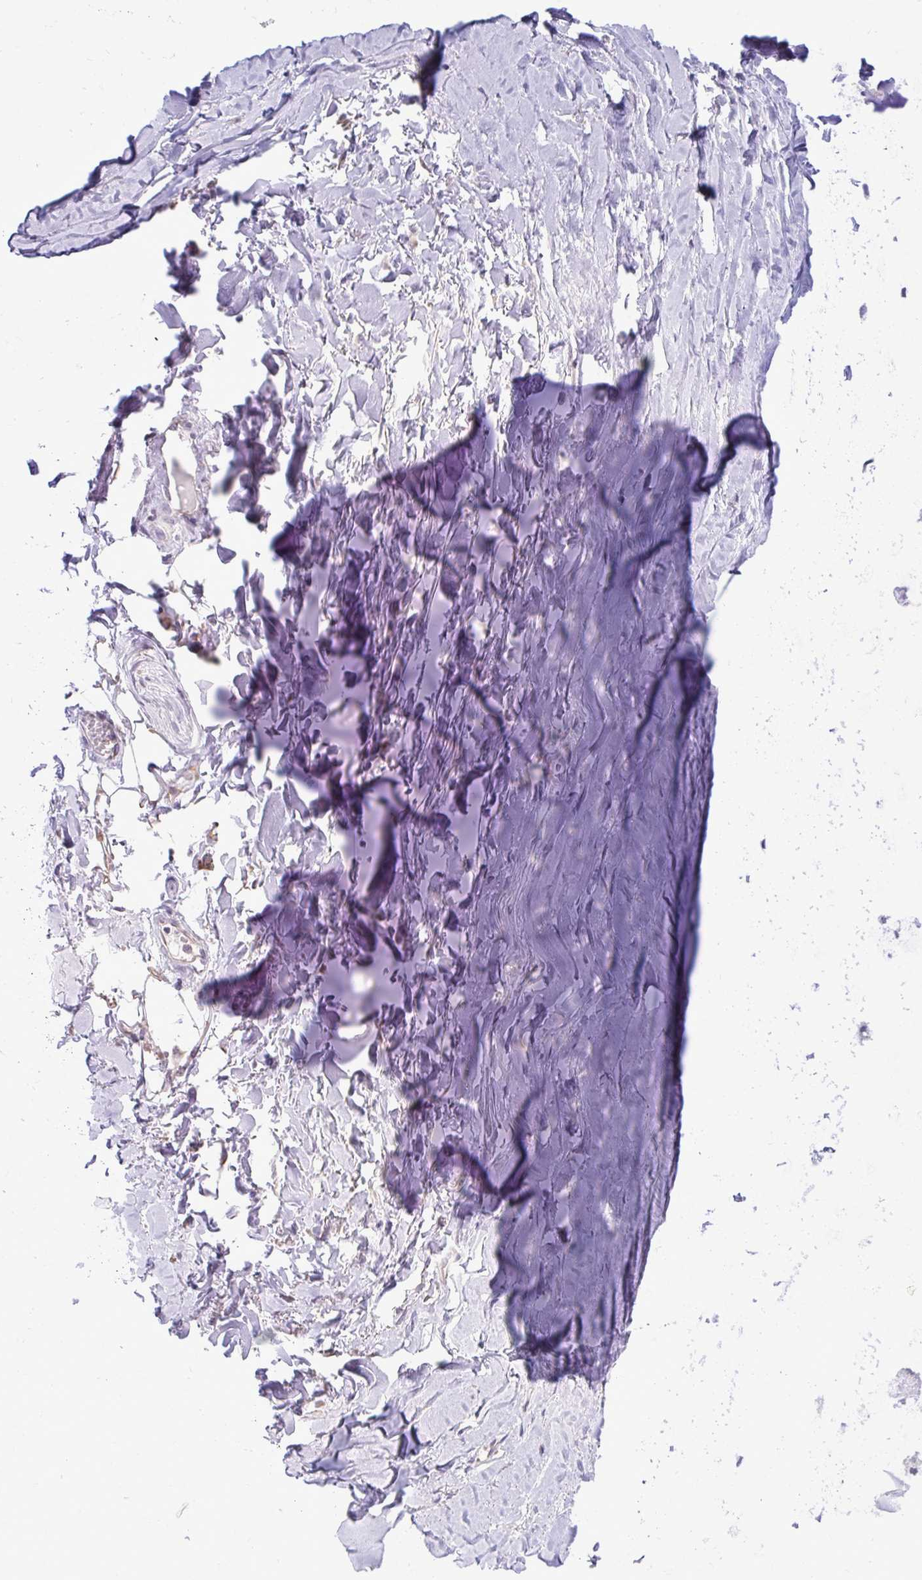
{"staining": {"intensity": "negative", "quantity": "none", "location": "none"}, "tissue": "adipose tissue", "cell_type": "Adipocytes", "image_type": "normal", "snomed": [{"axis": "morphology", "description": "Normal tissue, NOS"}, {"axis": "topography", "description": "Cartilage tissue"}, {"axis": "topography", "description": "Nasopharynx"}, {"axis": "topography", "description": "Thyroid gland"}], "caption": "IHC histopathology image of benign adipose tissue stained for a protein (brown), which displays no positivity in adipocytes.", "gene": "NPPA", "patient": {"sex": "male", "age": 63}}